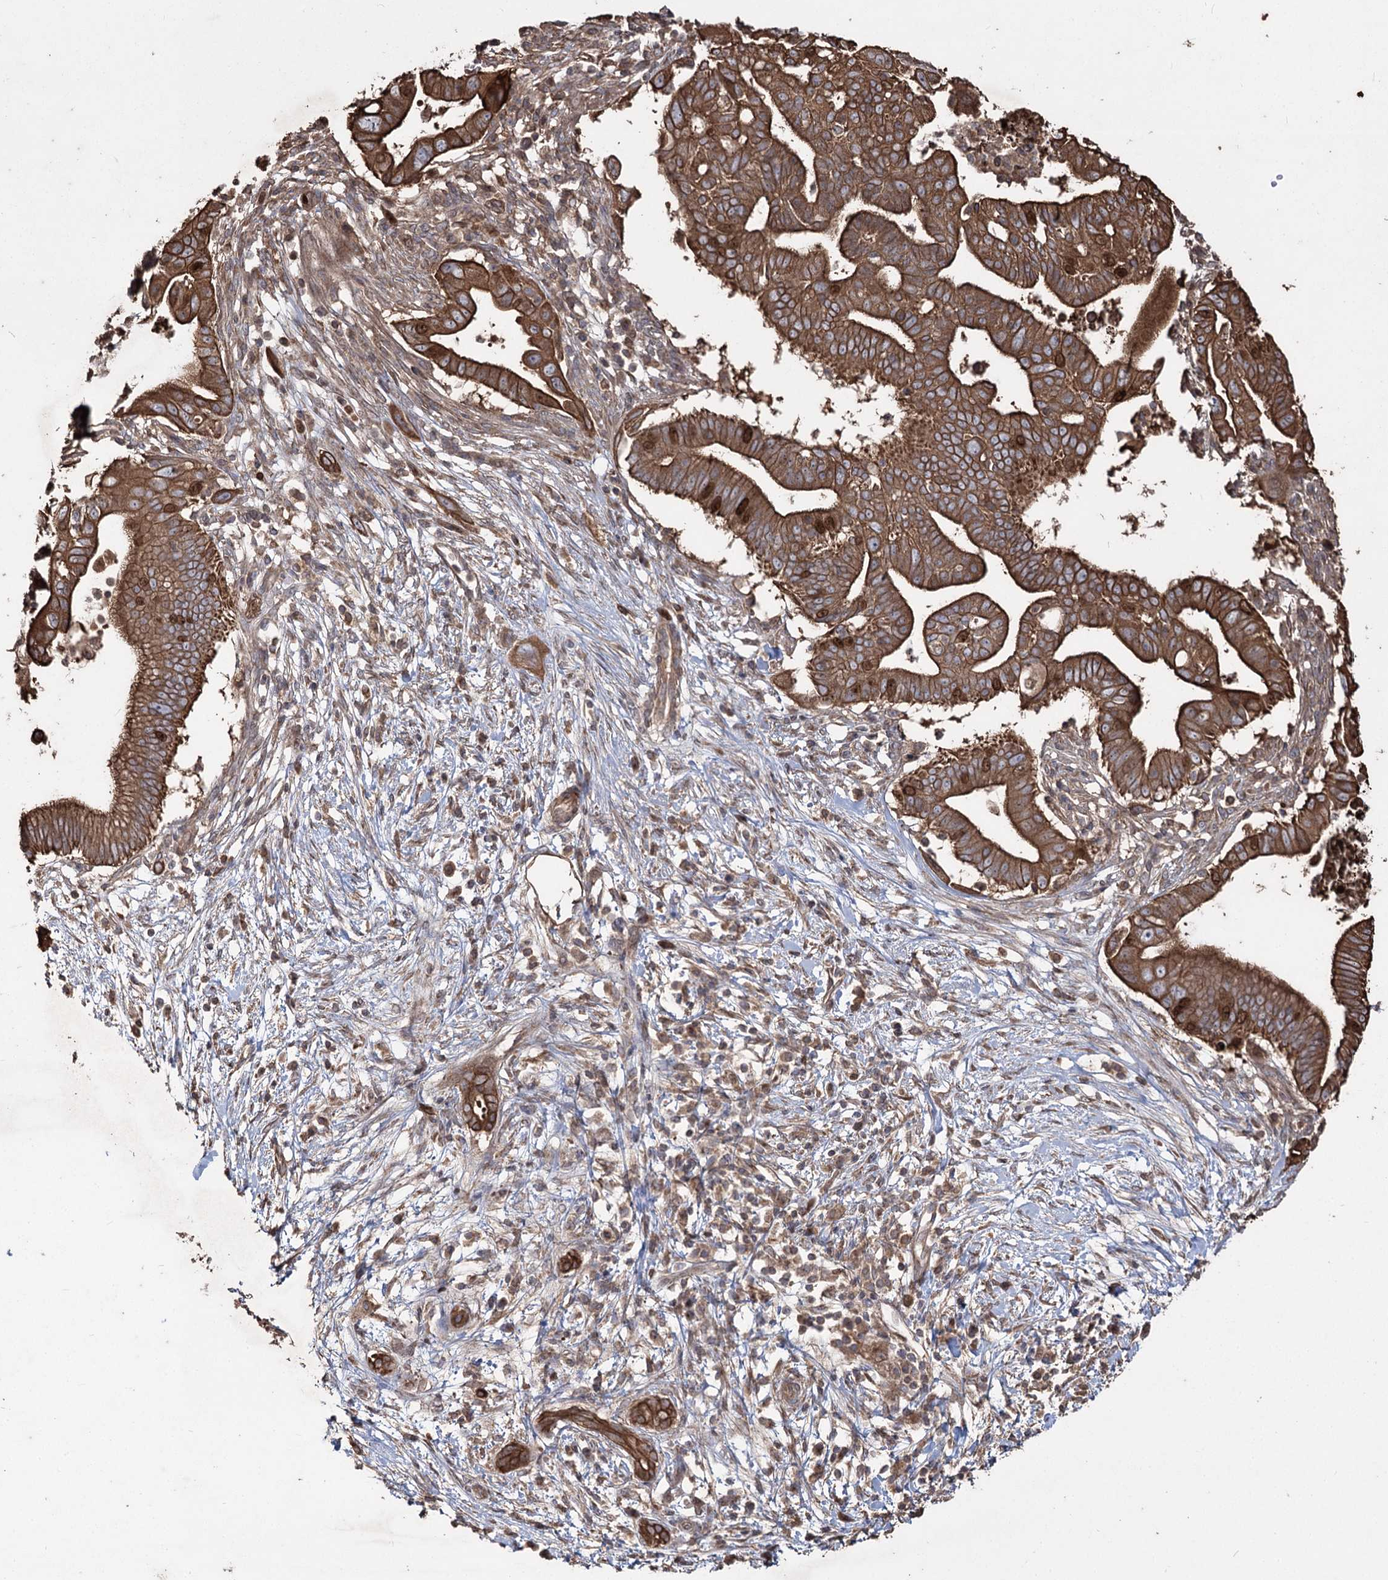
{"staining": {"intensity": "strong", "quantity": ">75%", "location": "cytoplasmic/membranous,nuclear"}, "tissue": "pancreatic cancer", "cell_type": "Tumor cells", "image_type": "cancer", "snomed": [{"axis": "morphology", "description": "Adenocarcinoma, NOS"}, {"axis": "topography", "description": "Pancreas"}], "caption": "Pancreatic cancer (adenocarcinoma) tissue exhibits strong cytoplasmic/membranous and nuclear positivity in about >75% of tumor cells, visualized by immunohistochemistry. Nuclei are stained in blue.", "gene": "PRC1", "patient": {"sex": "male", "age": 68}}